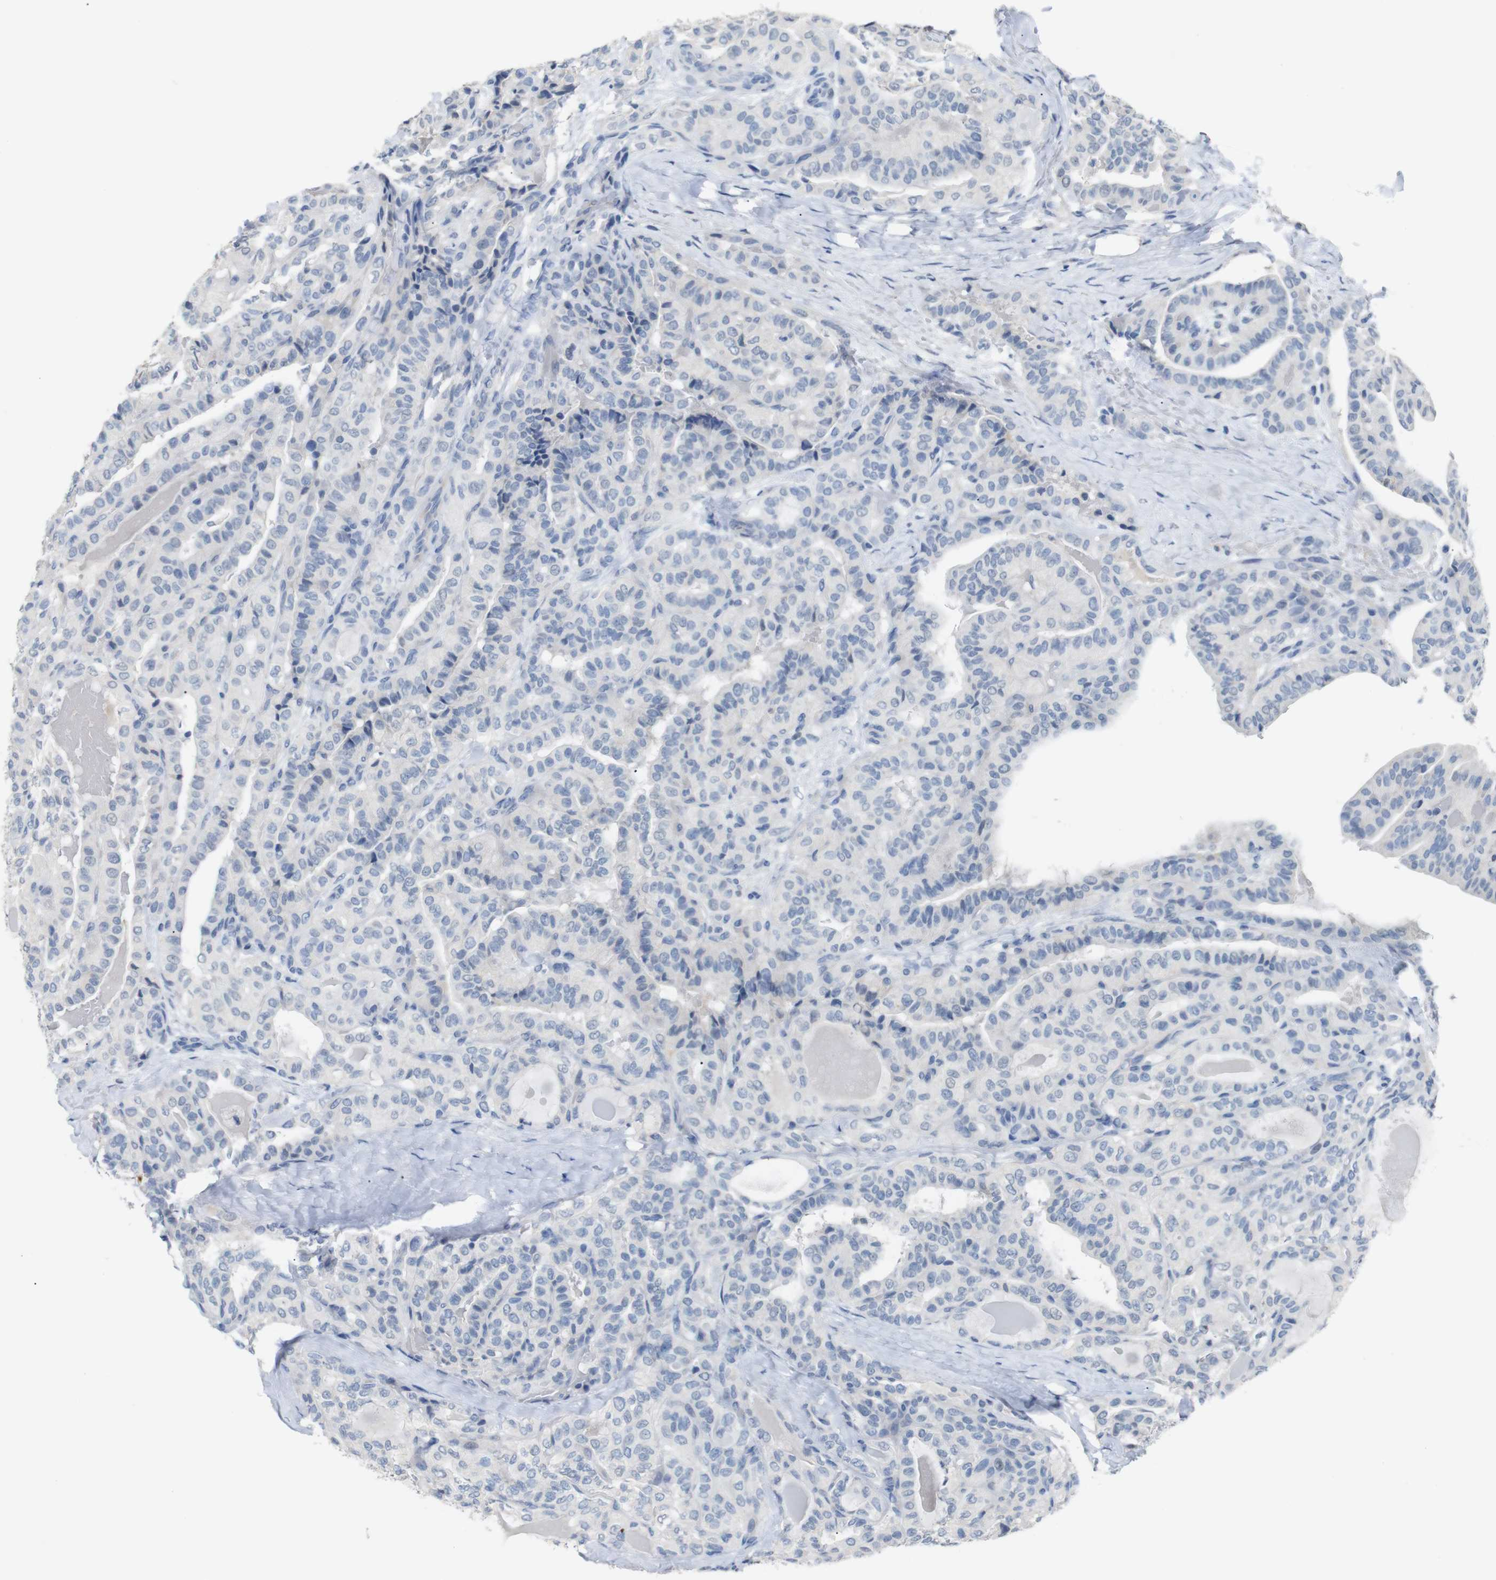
{"staining": {"intensity": "negative", "quantity": "none", "location": "none"}, "tissue": "thyroid cancer", "cell_type": "Tumor cells", "image_type": "cancer", "snomed": [{"axis": "morphology", "description": "Papillary adenocarcinoma, NOS"}, {"axis": "topography", "description": "Thyroid gland"}], "caption": "Tumor cells show no significant expression in thyroid cancer.", "gene": "CHRM5", "patient": {"sex": "male", "age": 77}}